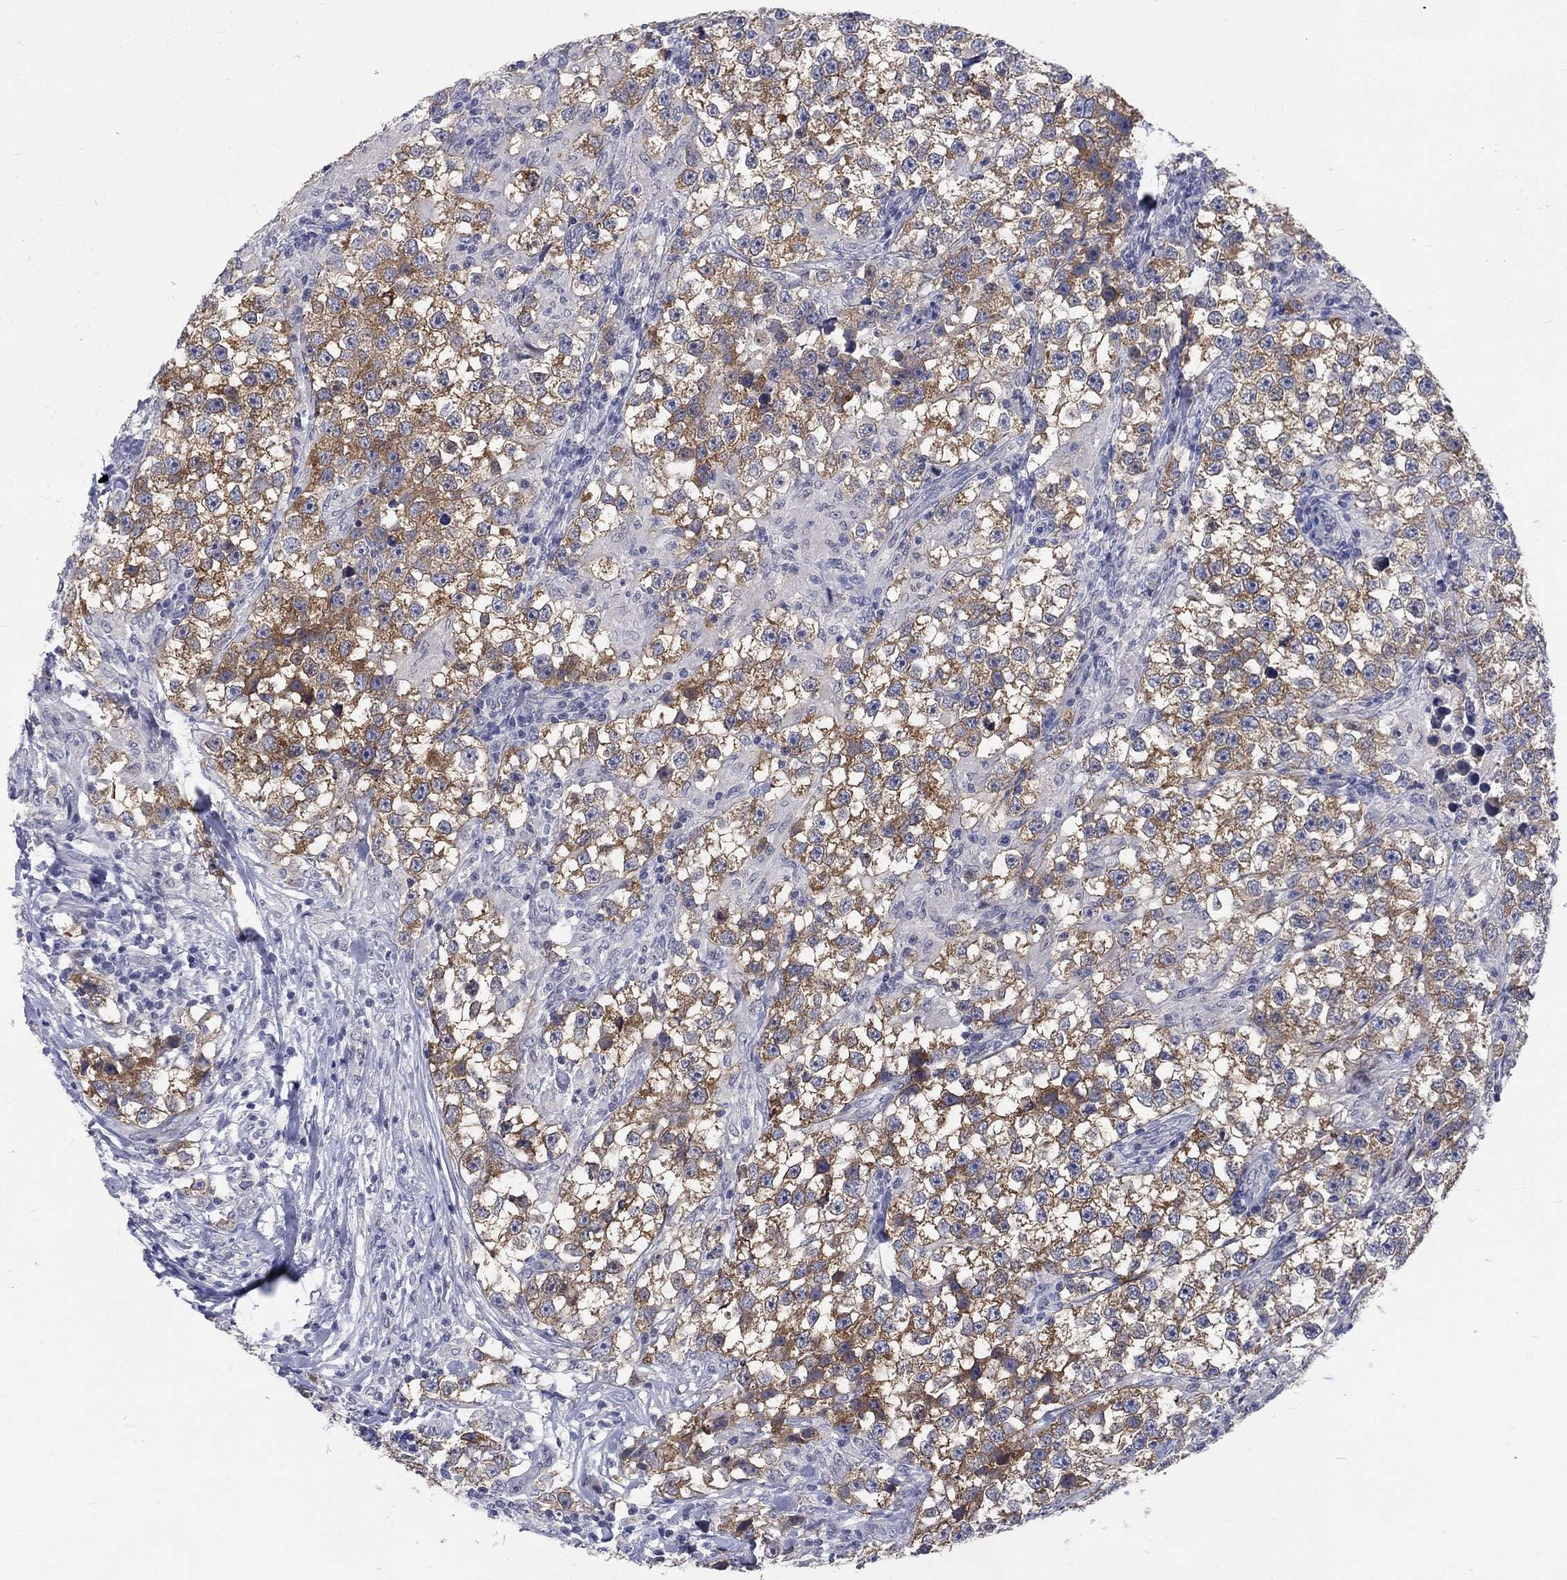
{"staining": {"intensity": "moderate", "quantity": ">75%", "location": "cytoplasmic/membranous"}, "tissue": "testis cancer", "cell_type": "Tumor cells", "image_type": "cancer", "snomed": [{"axis": "morphology", "description": "Seminoma, NOS"}, {"axis": "topography", "description": "Testis"}], "caption": "Immunohistochemistry (DAB (3,3'-diaminobenzidine)) staining of human testis seminoma reveals moderate cytoplasmic/membranous protein staining in about >75% of tumor cells. Using DAB (3,3'-diaminobenzidine) (brown) and hematoxylin (blue) stains, captured at high magnification using brightfield microscopy.", "gene": "PHKA1", "patient": {"sex": "male", "age": 46}}